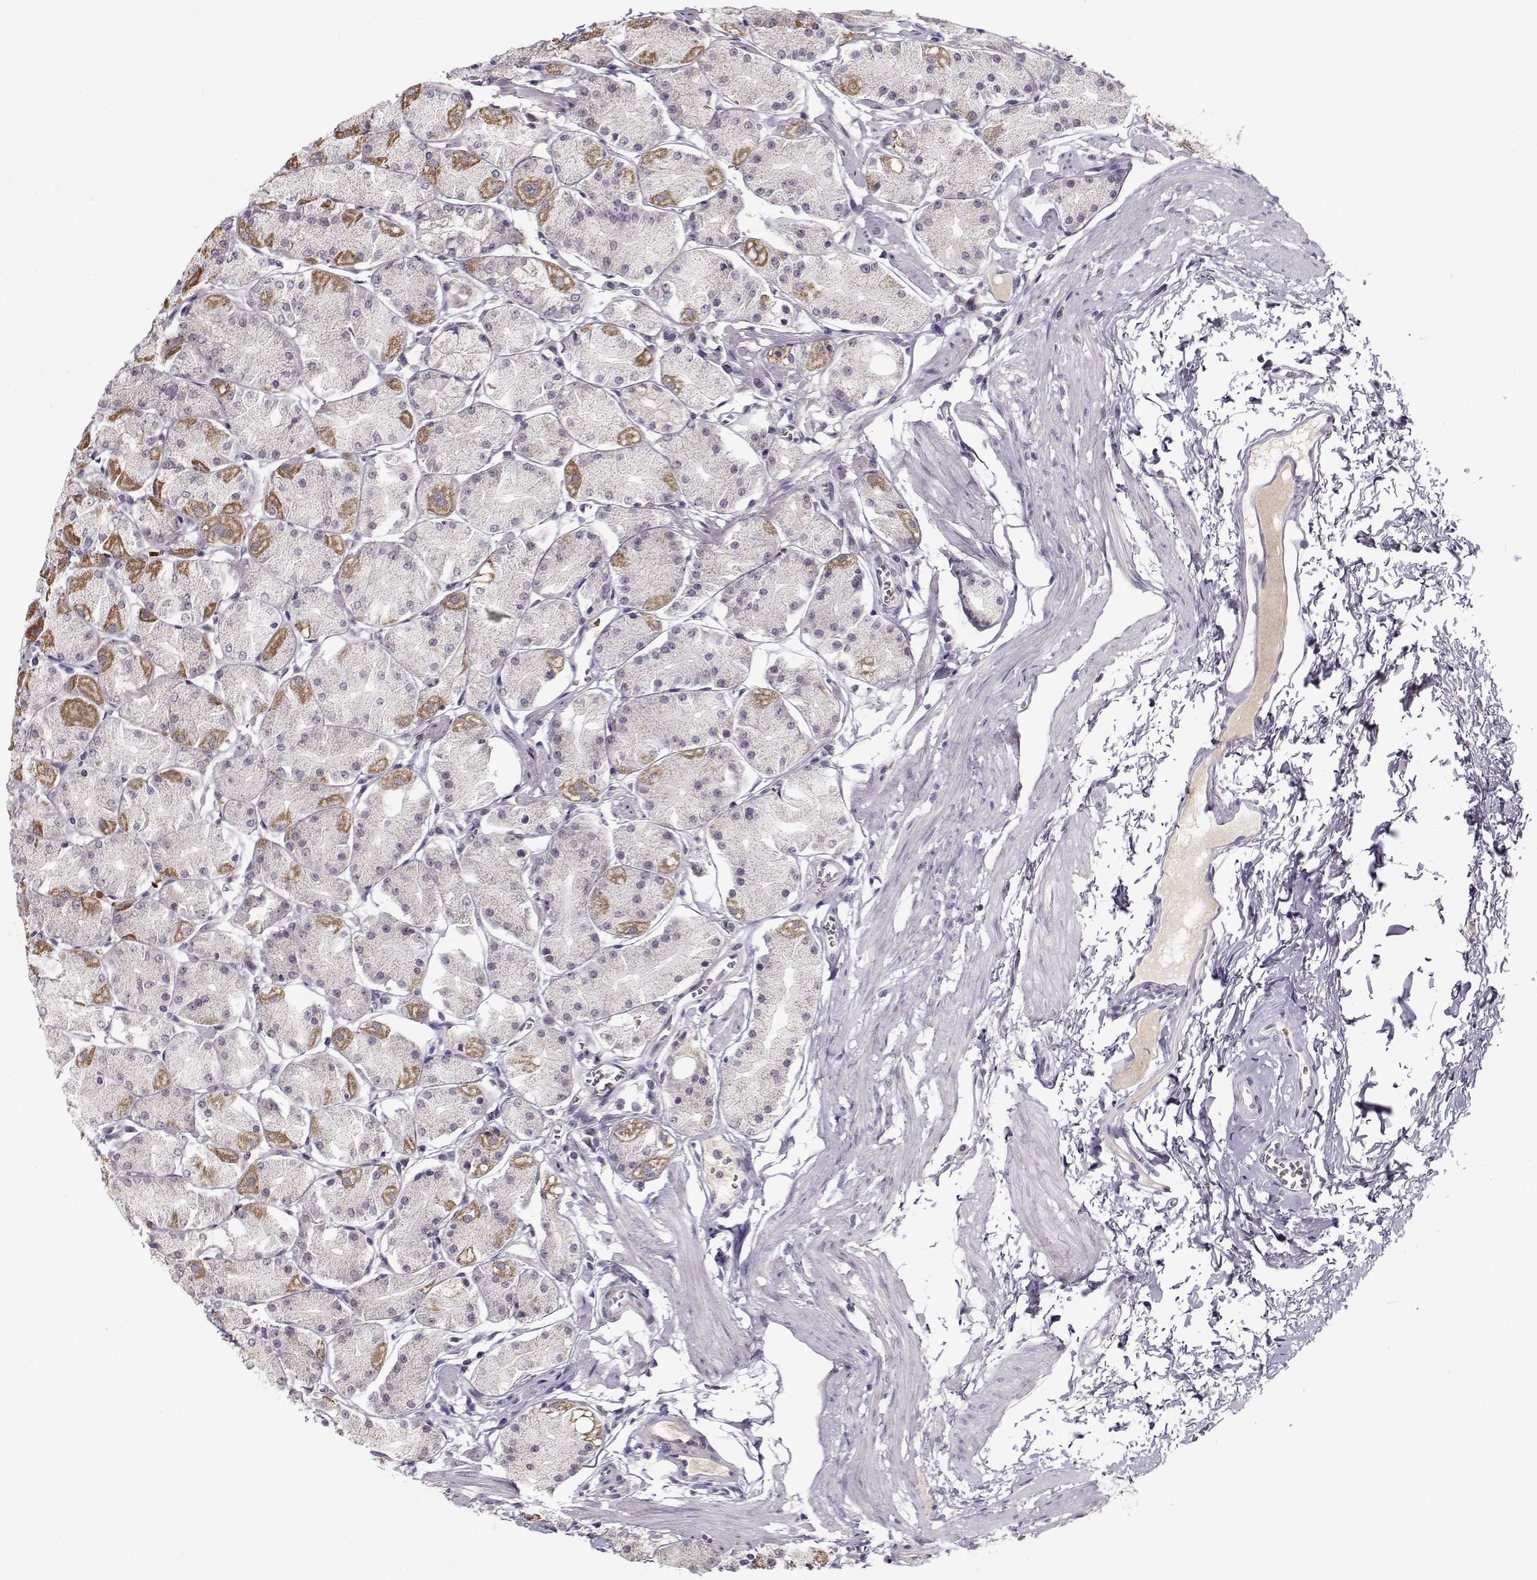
{"staining": {"intensity": "moderate", "quantity": "<25%", "location": "cytoplasmic/membranous"}, "tissue": "stomach", "cell_type": "Glandular cells", "image_type": "normal", "snomed": [{"axis": "morphology", "description": "Normal tissue, NOS"}, {"axis": "topography", "description": "Stomach, upper"}], "caption": "Glandular cells exhibit low levels of moderate cytoplasmic/membranous positivity in approximately <25% of cells in unremarkable stomach. (Brightfield microscopy of DAB IHC at high magnification).", "gene": "SLC4A5", "patient": {"sex": "male", "age": 60}}